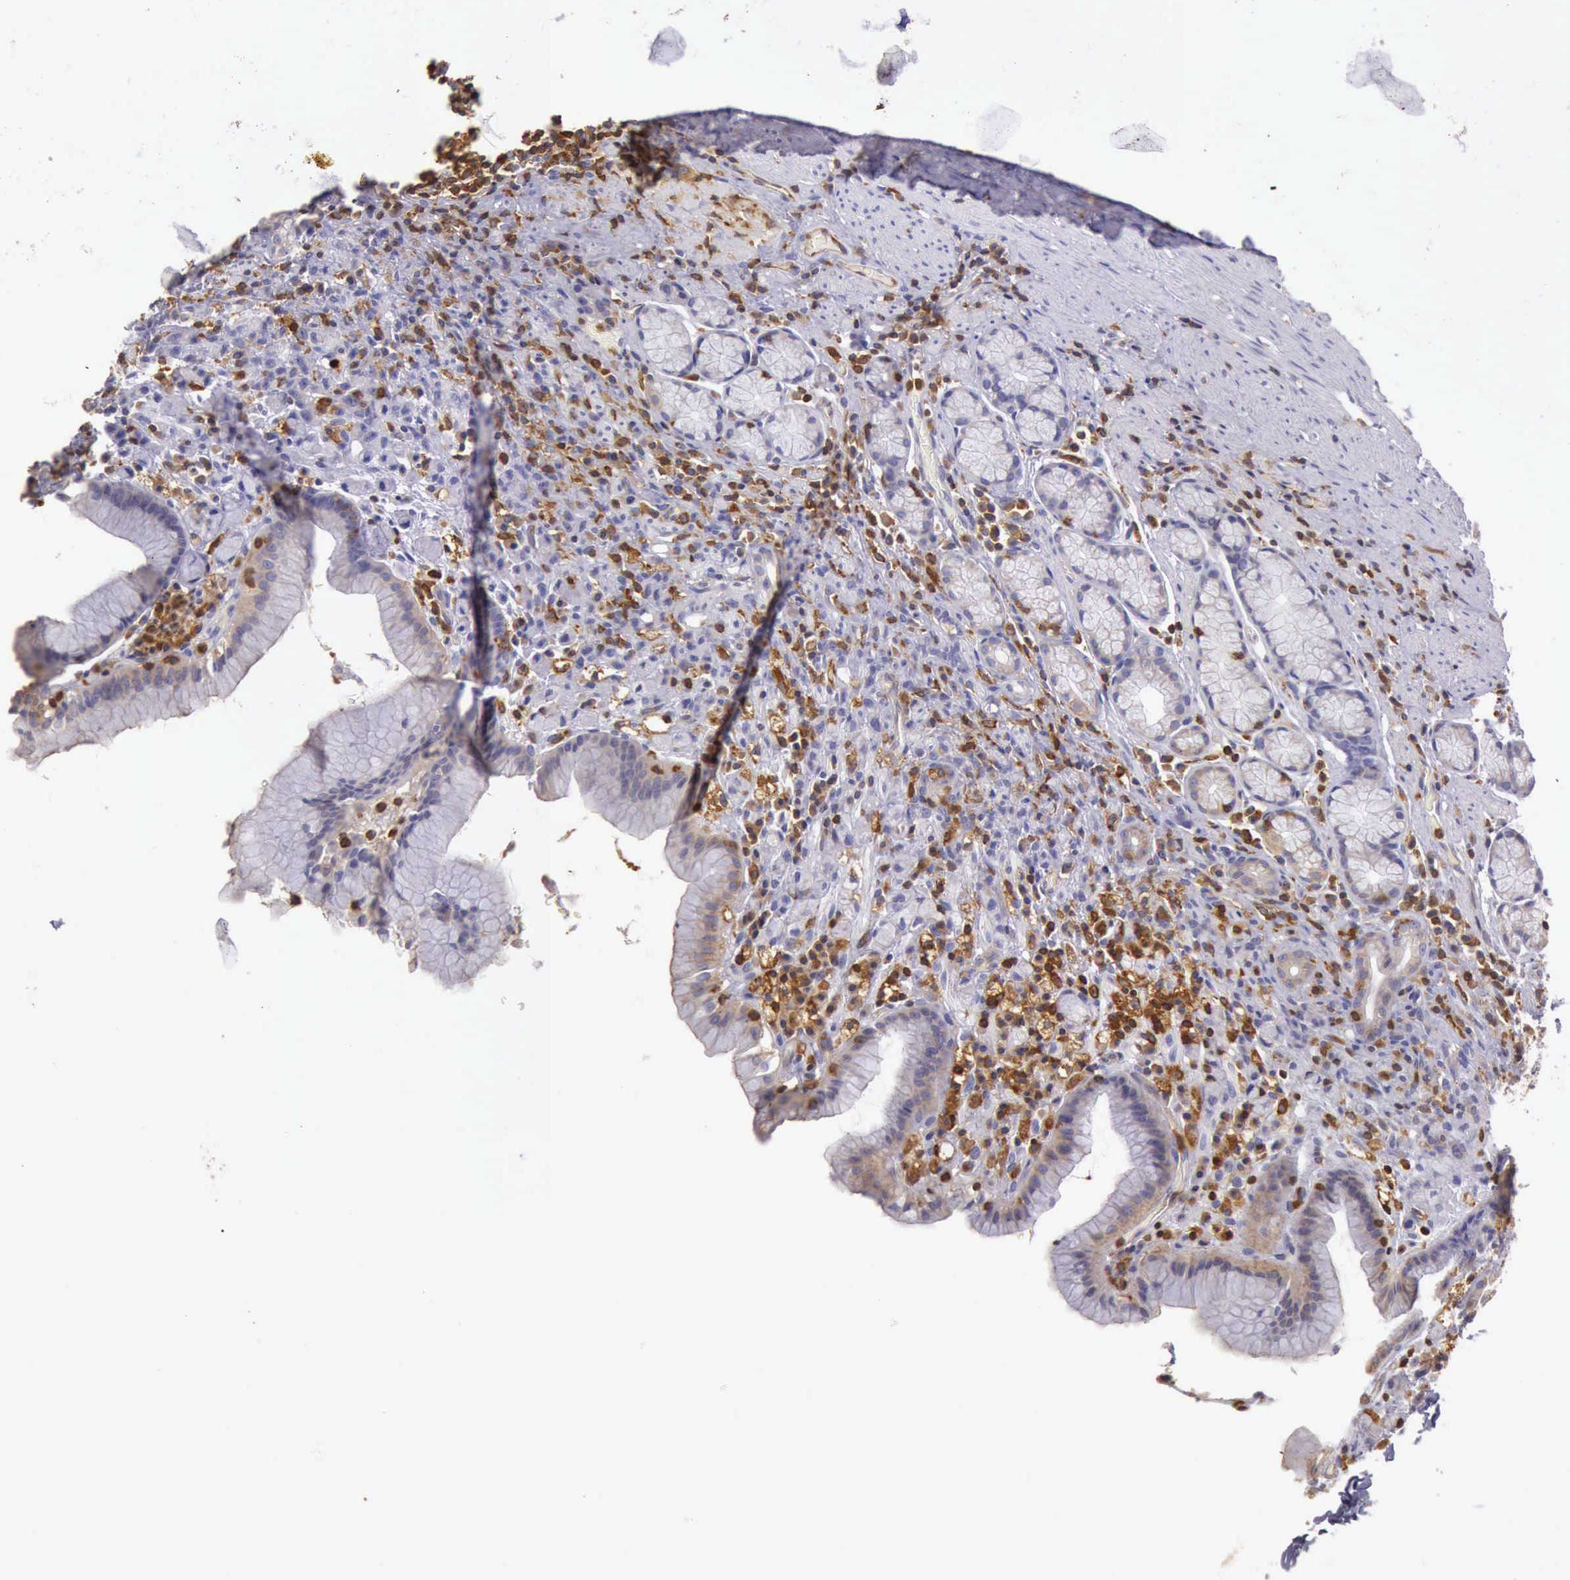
{"staining": {"intensity": "negative", "quantity": "none", "location": "none"}, "tissue": "stomach", "cell_type": "Glandular cells", "image_type": "normal", "snomed": [{"axis": "morphology", "description": "Normal tissue, NOS"}, {"axis": "topography", "description": "Stomach, lower"}], "caption": "IHC of unremarkable stomach exhibits no positivity in glandular cells. (DAB immunohistochemistry, high magnification).", "gene": "ARHGAP4", "patient": {"sex": "male", "age": 56}}